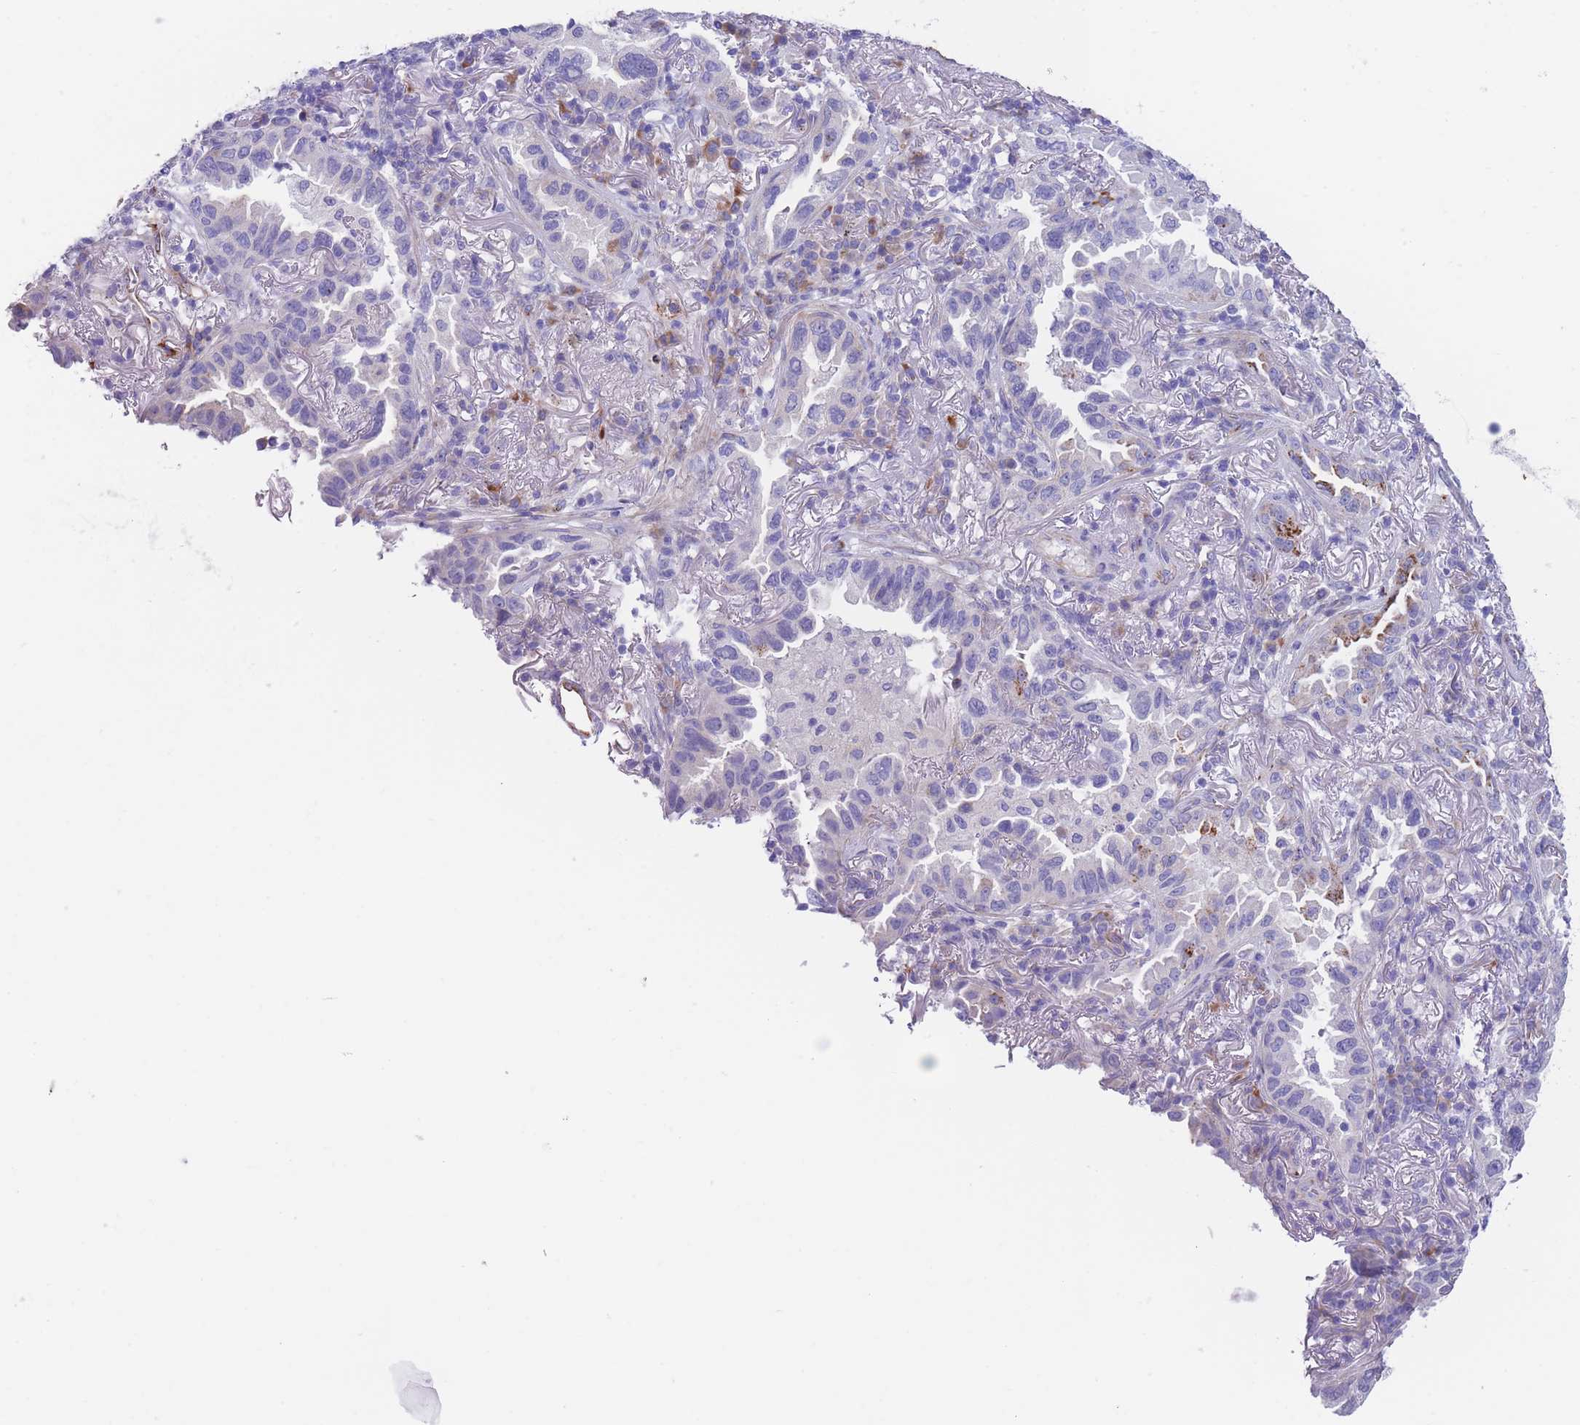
{"staining": {"intensity": "negative", "quantity": "none", "location": "none"}, "tissue": "lung cancer", "cell_type": "Tumor cells", "image_type": "cancer", "snomed": [{"axis": "morphology", "description": "Adenocarcinoma, NOS"}, {"axis": "topography", "description": "Lung"}], "caption": "Tumor cells show no significant staining in lung cancer.", "gene": "DET1", "patient": {"sex": "female", "age": 69}}